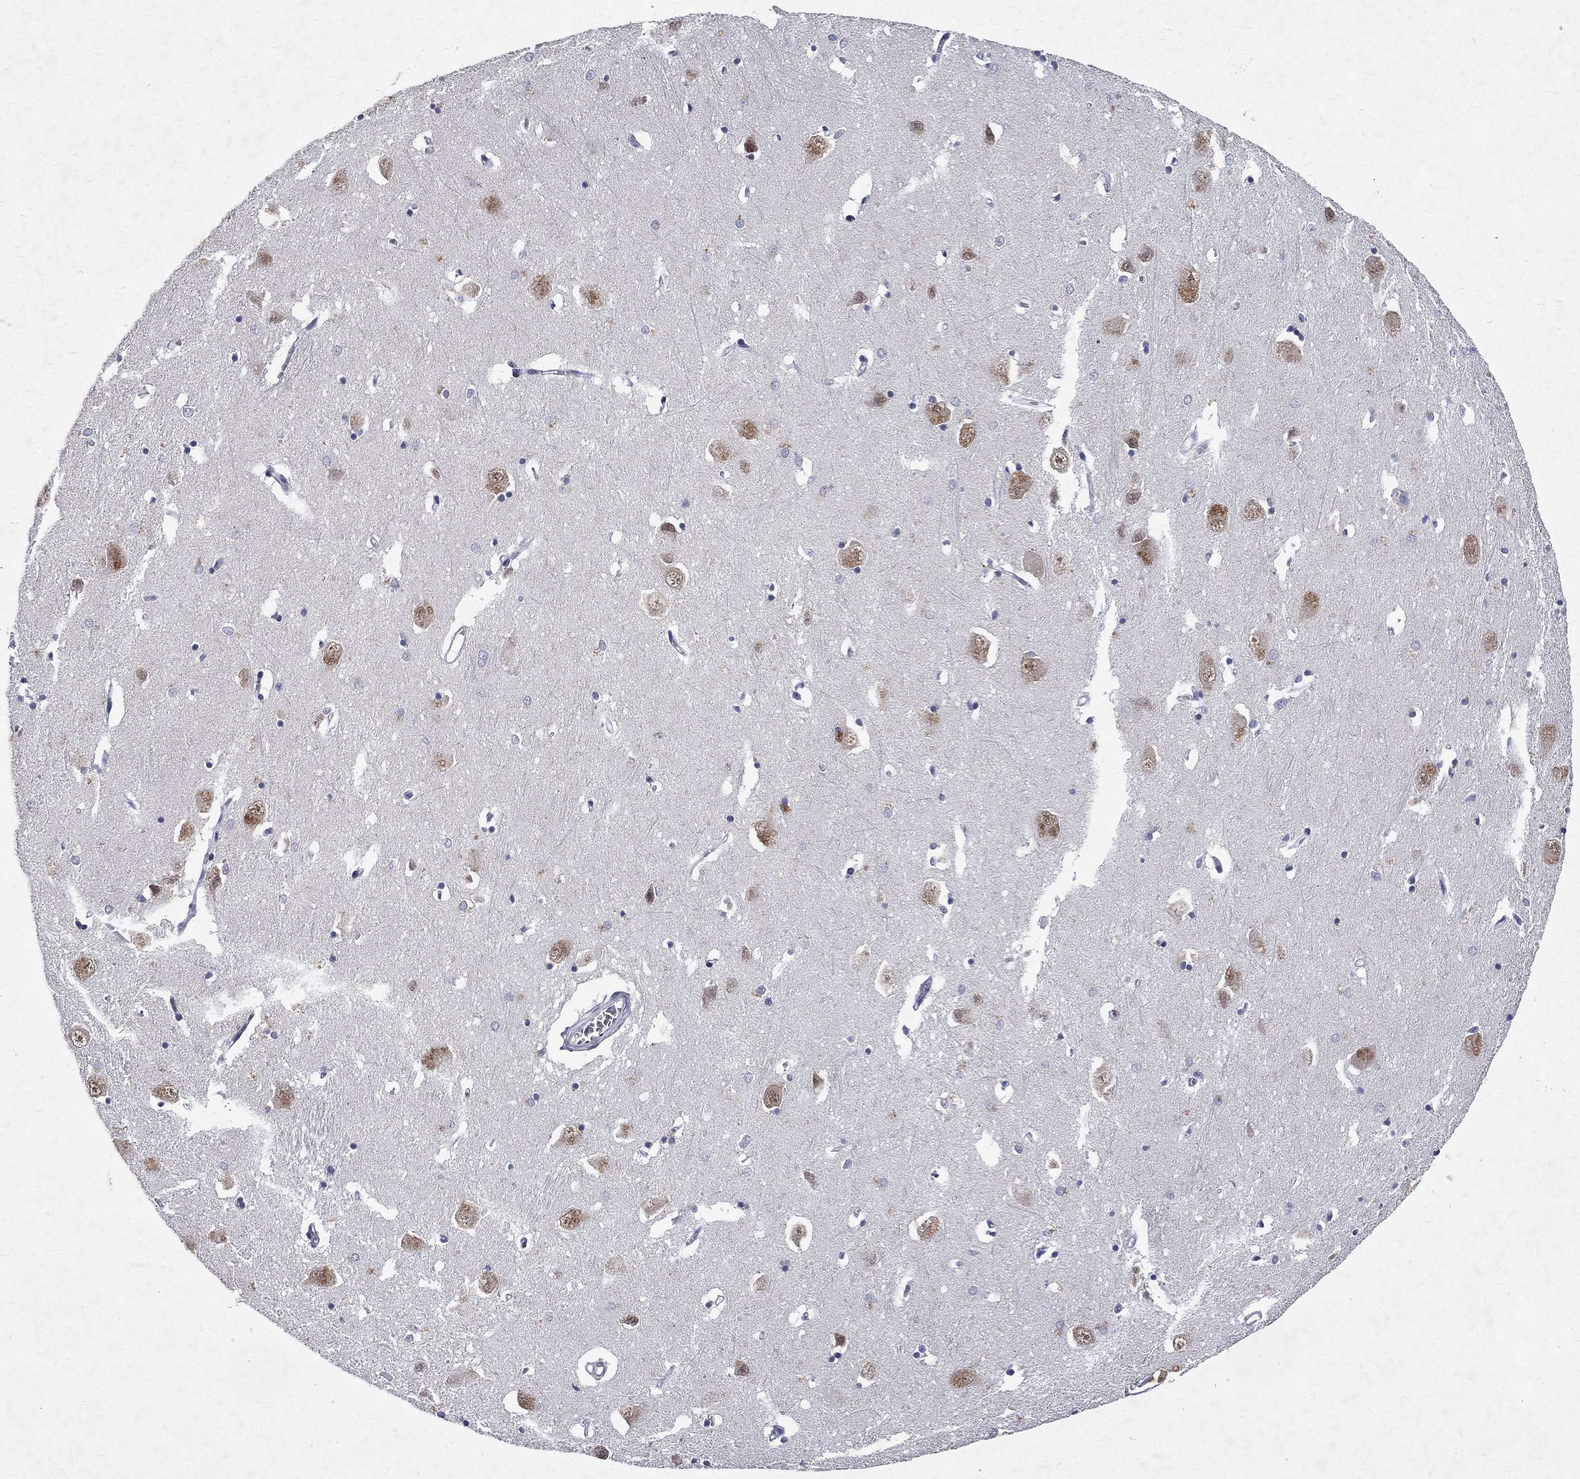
{"staining": {"intensity": "negative", "quantity": "none", "location": "none"}, "tissue": "caudate", "cell_type": "Glial cells", "image_type": "normal", "snomed": [{"axis": "morphology", "description": "Normal tissue, NOS"}, {"axis": "topography", "description": "Lateral ventricle wall"}], "caption": "Immunohistochemistry (IHC) micrograph of benign caudate stained for a protein (brown), which exhibits no staining in glial cells. (Immunohistochemistry (IHC), brightfield microscopy, high magnification).", "gene": "RBFOX1", "patient": {"sex": "male", "age": 54}}